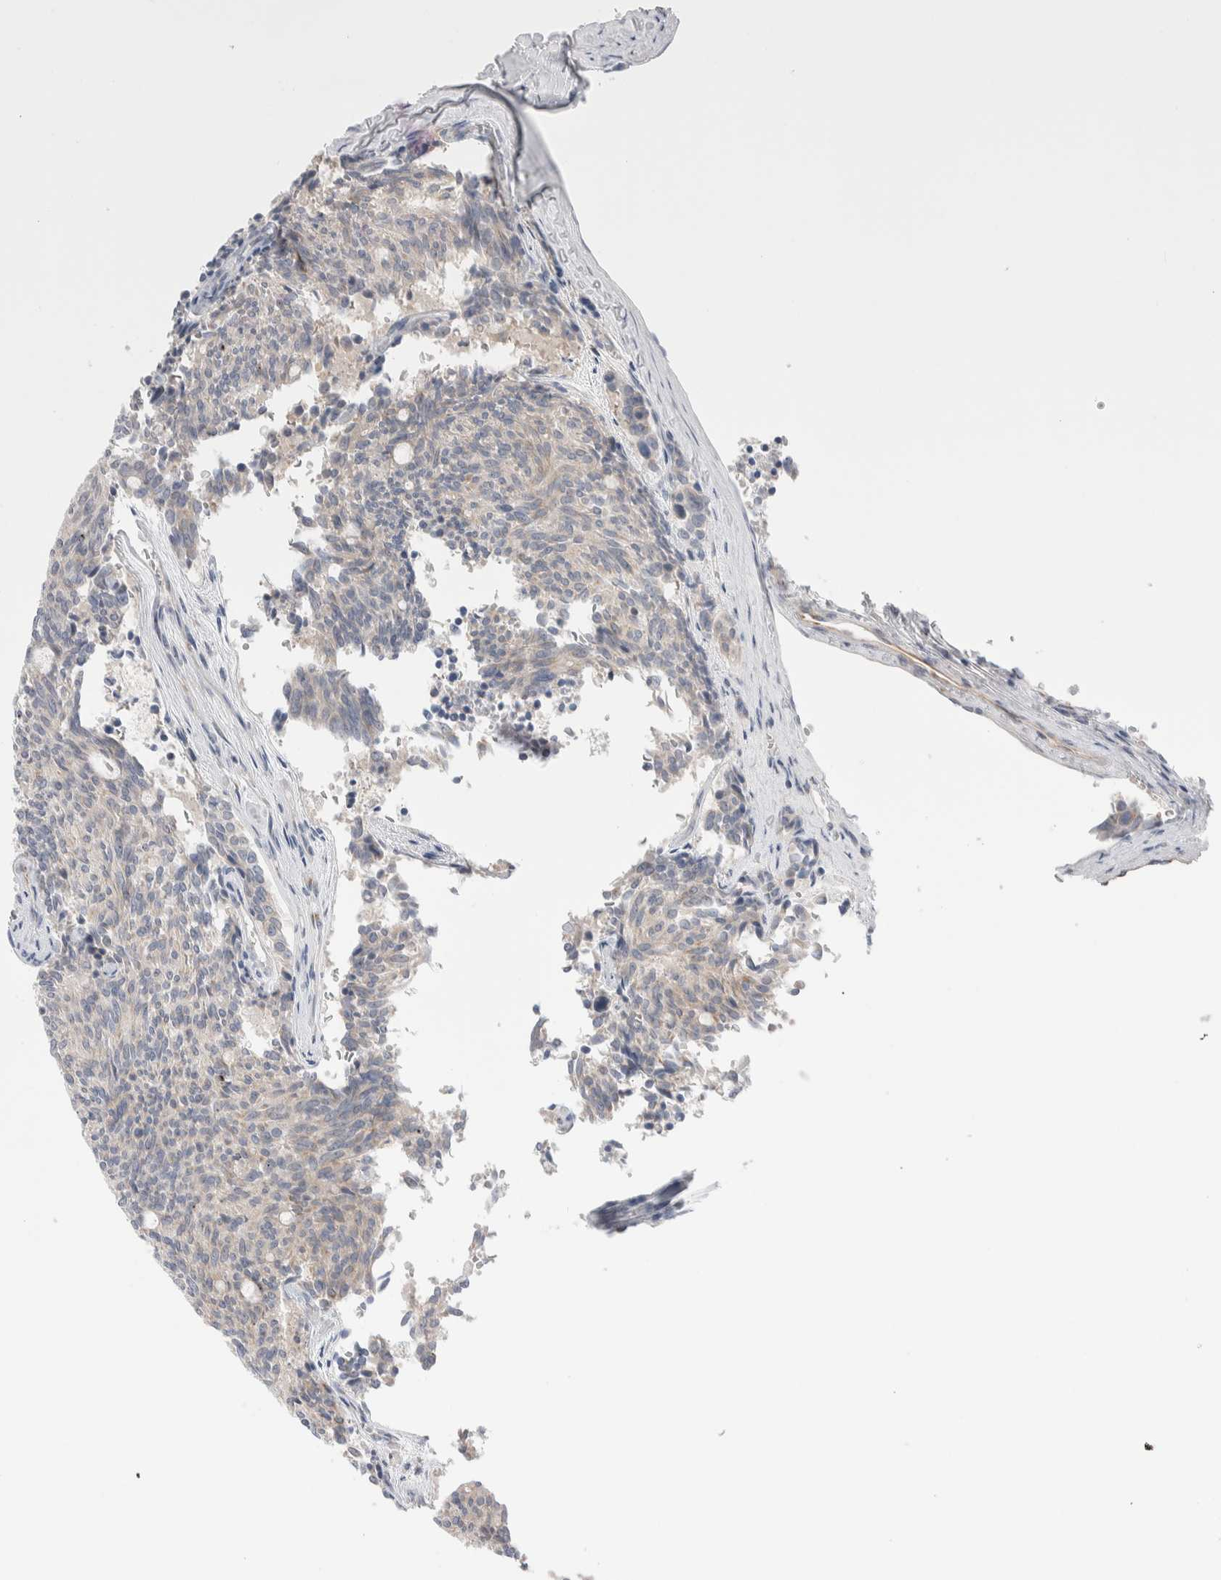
{"staining": {"intensity": "weak", "quantity": "<25%", "location": "cytoplasmic/membranous"}, "tissue": "carcinoid", "cell_type": "Tumor cells", "image_type": "cancer", "snomed": [{"axis": "morphology", "description": "Carcinoid, malignant, NOS"}, {"axis": "topography", "description": "Pancreas"}], "caption": "This photomicrograph is of carcinoid stained with immunohistochemistry to label a protein in brown with the nuclei are counter-stained blue. There is no positivity in tumor cells.", "gene": "C1orf112", "patient": {"sex": "female", "age": 54}}